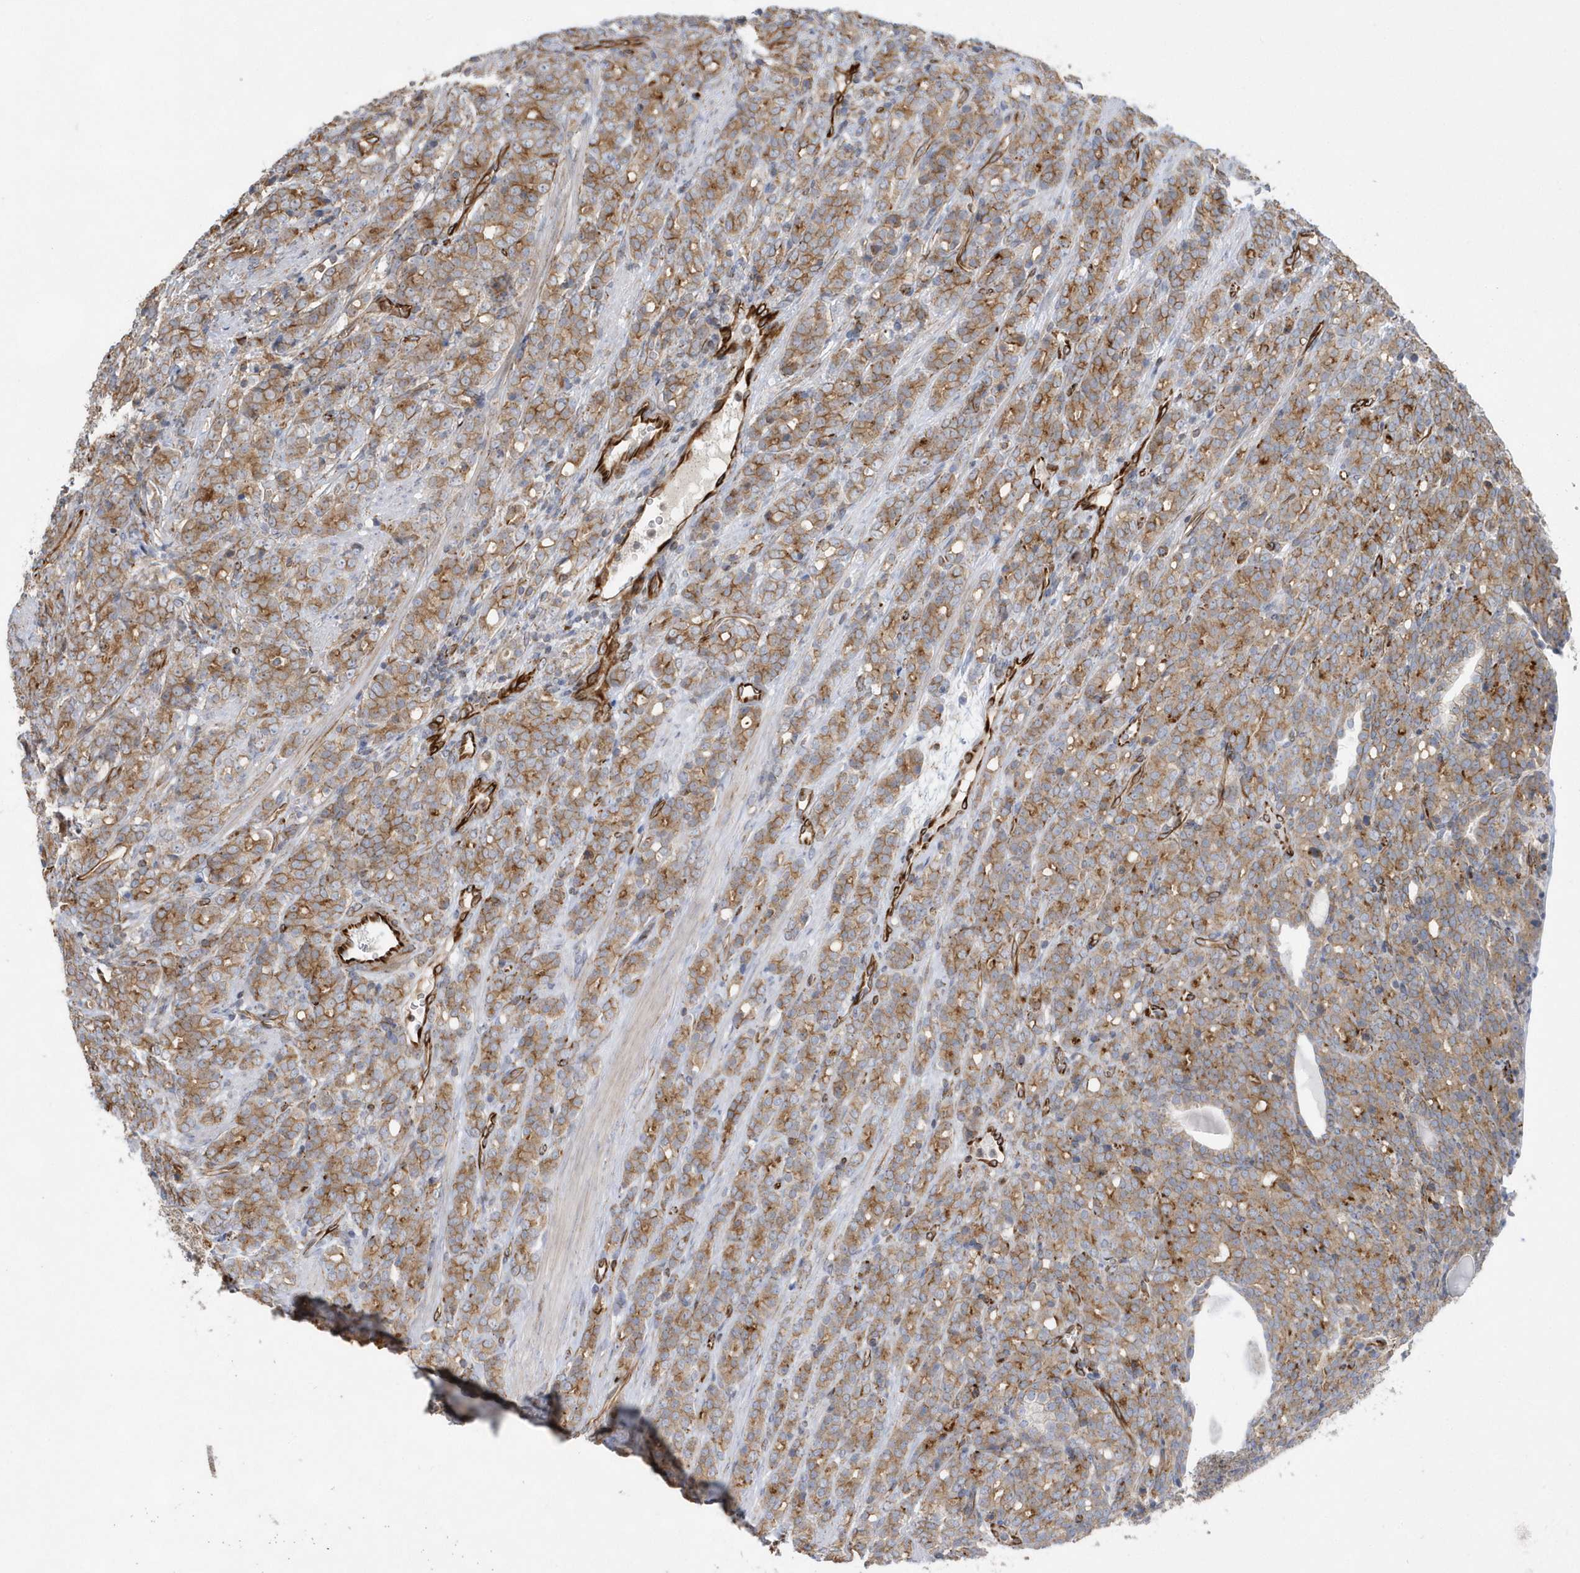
{"staining": {"intensity": "moderate", "quantity": ">75%", "location": "cytoplasmic/membranous"}, "tissue": "prostate cancer", "cell_type": "Tumor cells", "image_type": "cancer", "snomed": [{"axis": "morphology", "description": "Adenocarcinoma, High grade"}, {"axis": "topography", "description": "Prostate"}], "caption": "Moderate cytoplasmic/membranous expression for a protein is present in about >75% of tumor cells of prostate high-grade adenocarcinoma using immunohistochemistry.", "gene": "RAB17", "patient": {"sex": "male", "age": 62}}